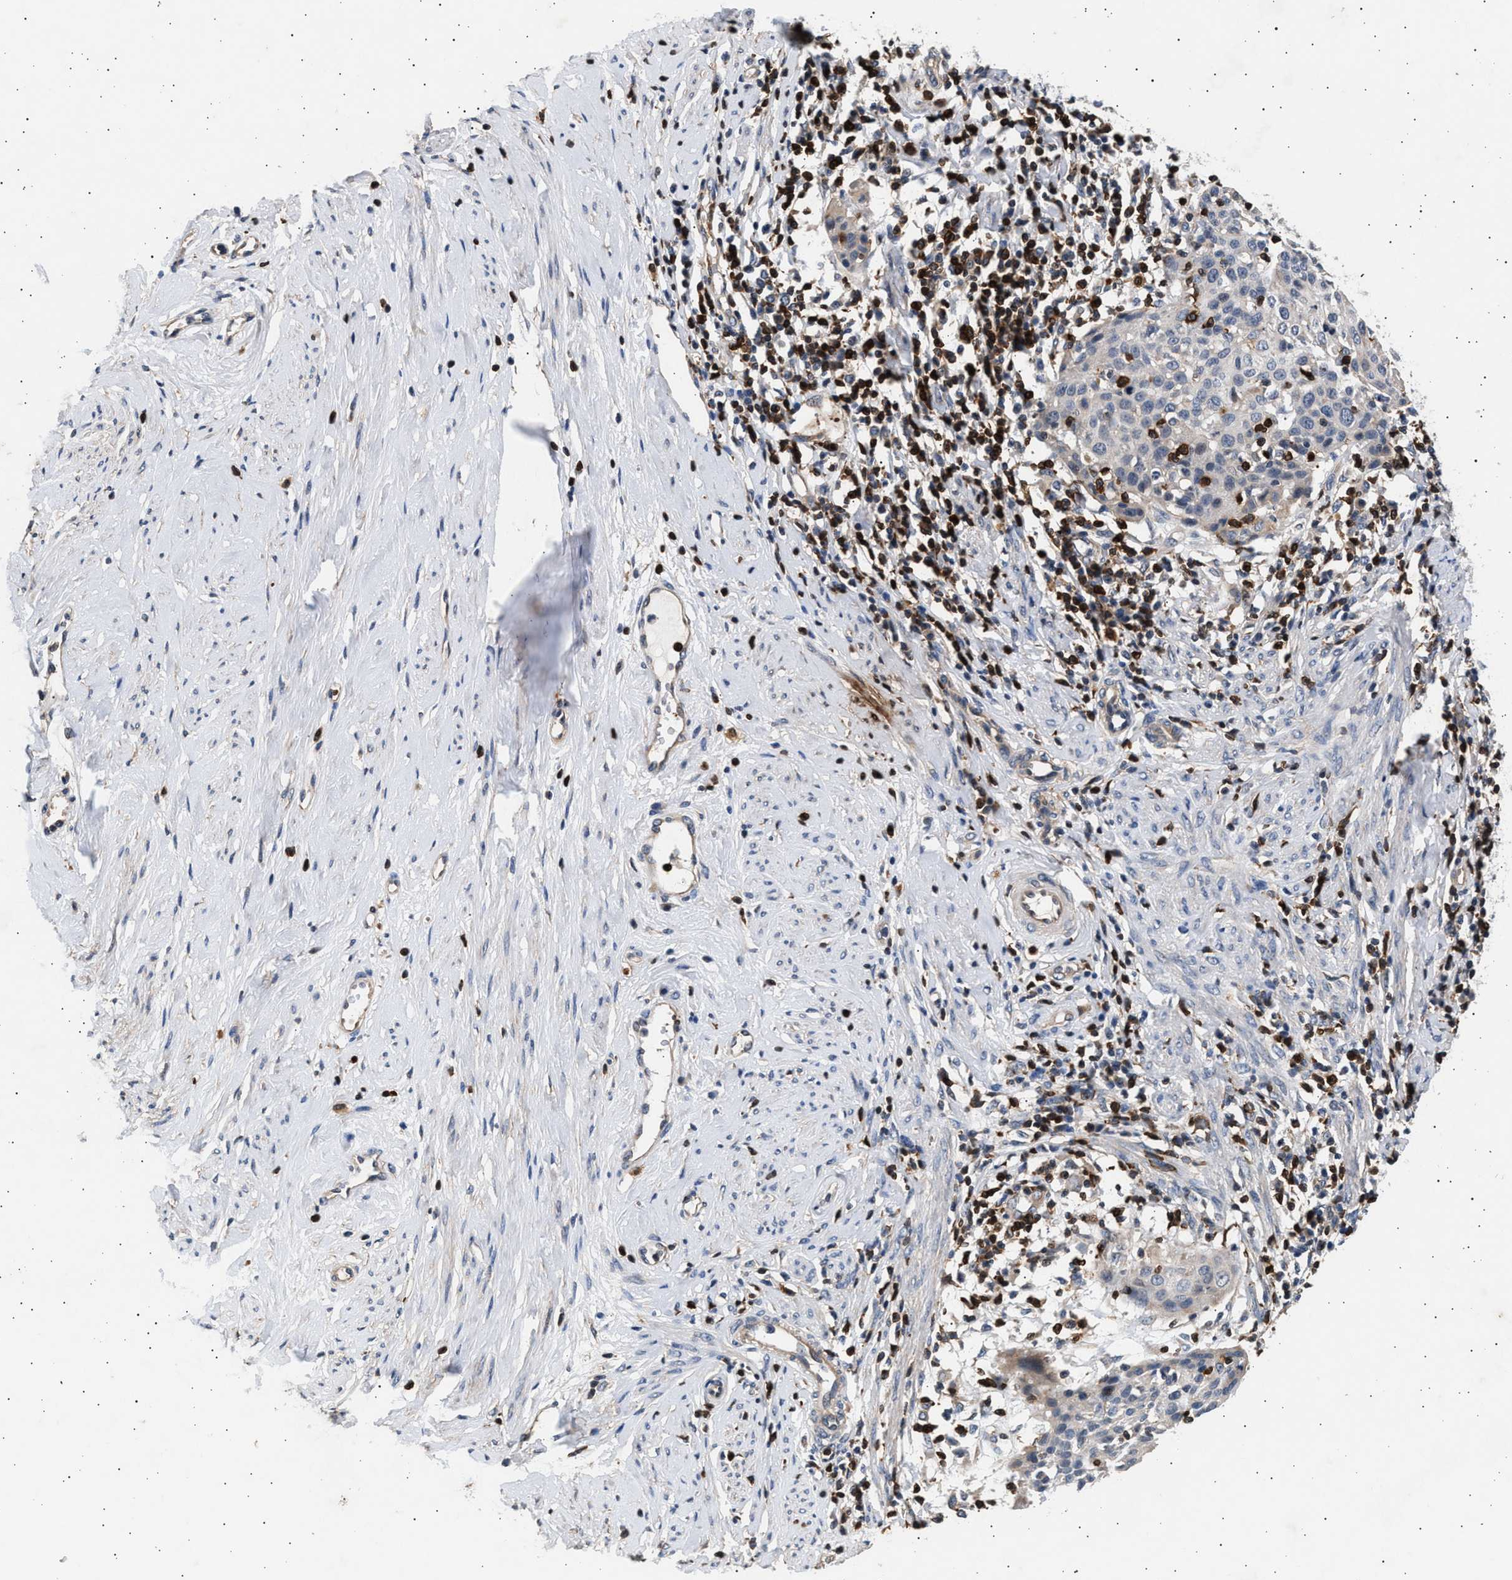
{"staining": {"intensity": "negative", "quantity": "none", "location": "none"}, "tissue": "cervical cancer", "cell_type": "Tumor cells", "image_type": "cancer", "snomed": [{"axis": "morphology", "description": "Squamous cell carcinoma, NOS"}, {"axis": "topography", "description": "Cervix"}], "caption": "Cervical cancer (squamous cell carcinoma) stained for a protein using IHC shows no expression tumor cells.", "gene": "GRAP2", "patient": {"sex": "female", "age": 38}}